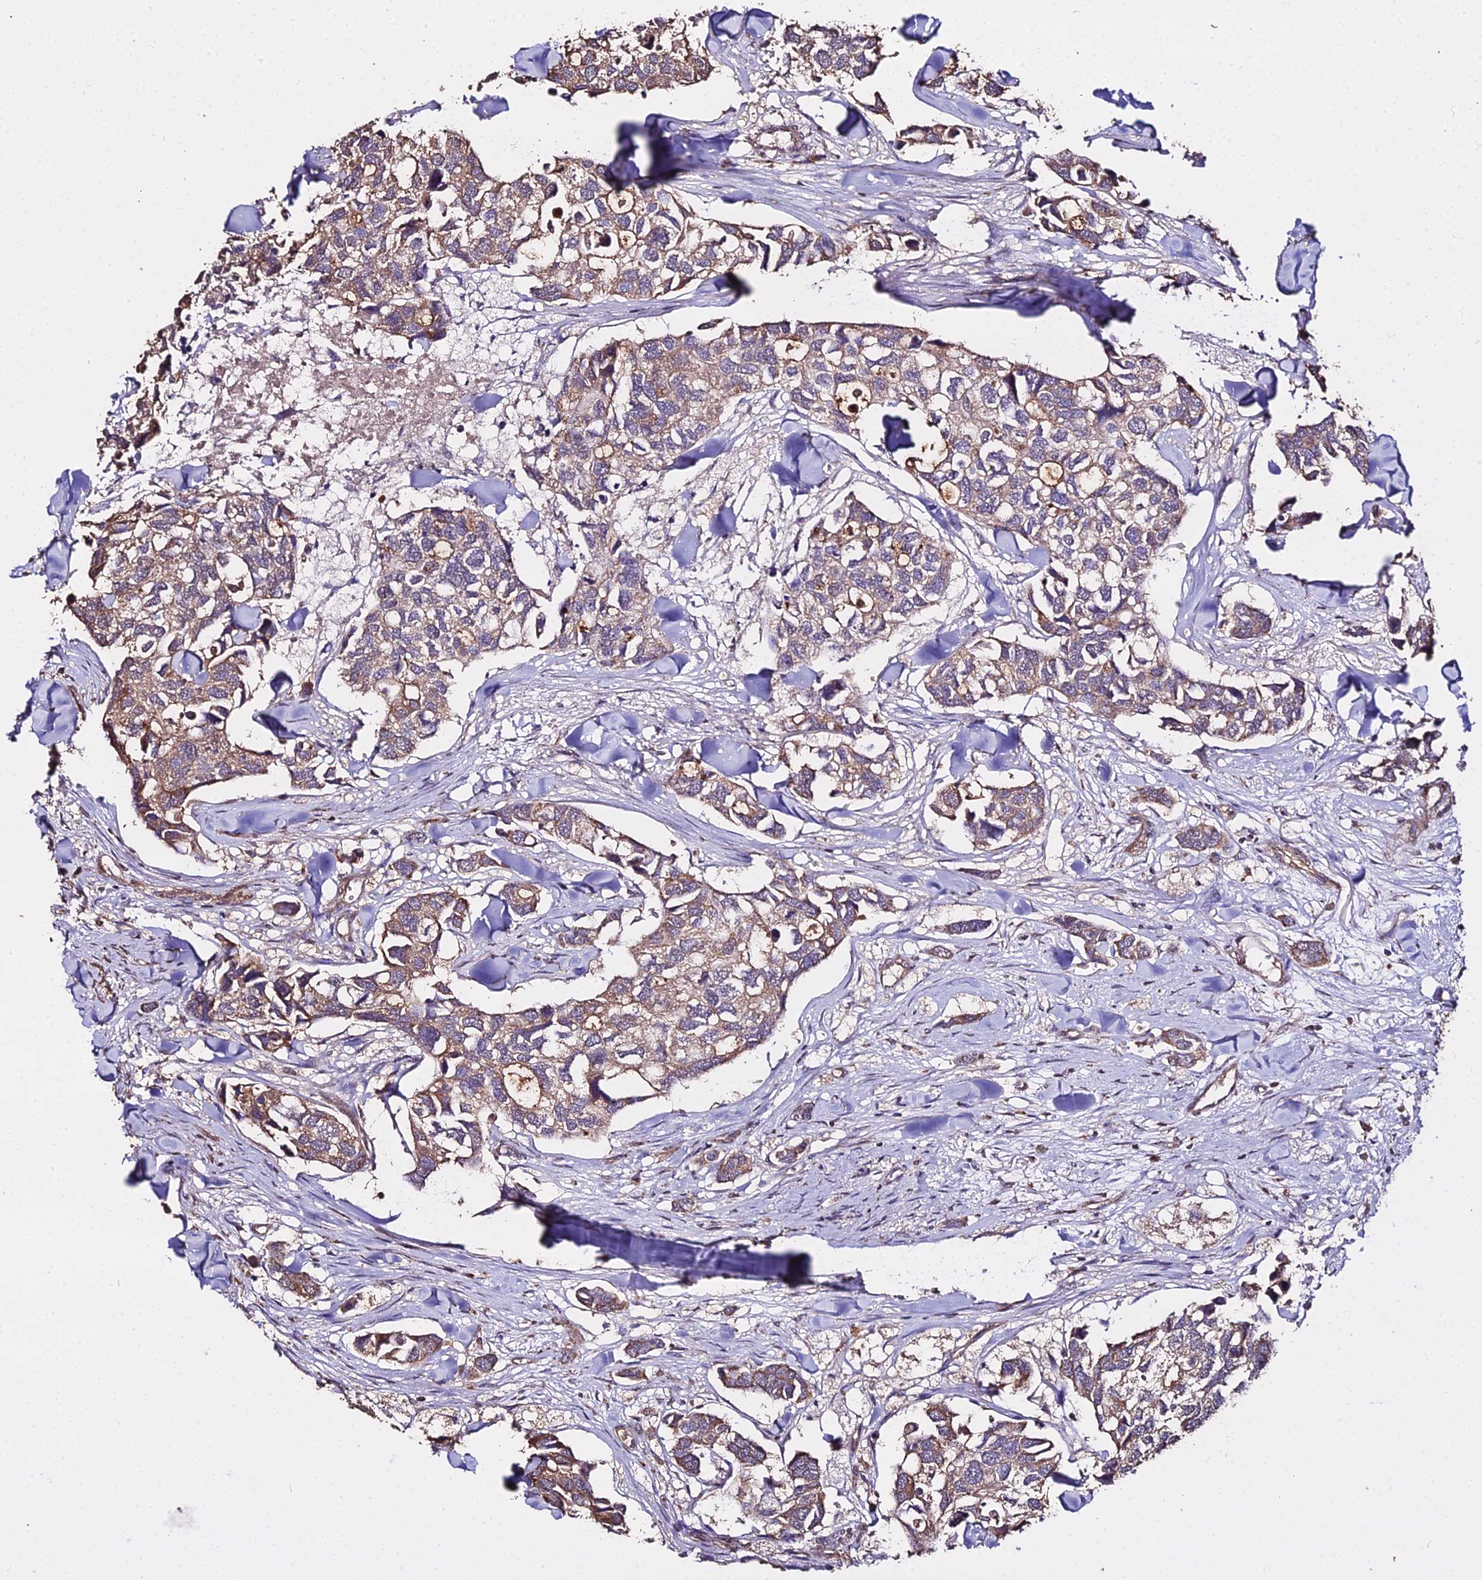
{"staining": {"intensity": "moderate", "quantity": ">75%", "location": "cytoplasmic/membranous"}, "tissue": "breast cancer", "cell_type": "Tumor cells", "image_type": "cancer", "snomed": [{"axis": "morphology", "description": "Duct carcinoma"}, {"axis": "topography", "description": "Breast"}], "caption": "An image of human breast cancer stained for a protein shows moderate cytoplasmic/membranous brown staining in tumor cells. The staining was performed using DAB (3,3'-diaminobenzidine) to visualize the protein expression in brown, while the nuclei were stained in blue with hematoxylin (Magnification: 20x).", "gene": "METTL13", "patient": {"sex": "female", "age": 83}}